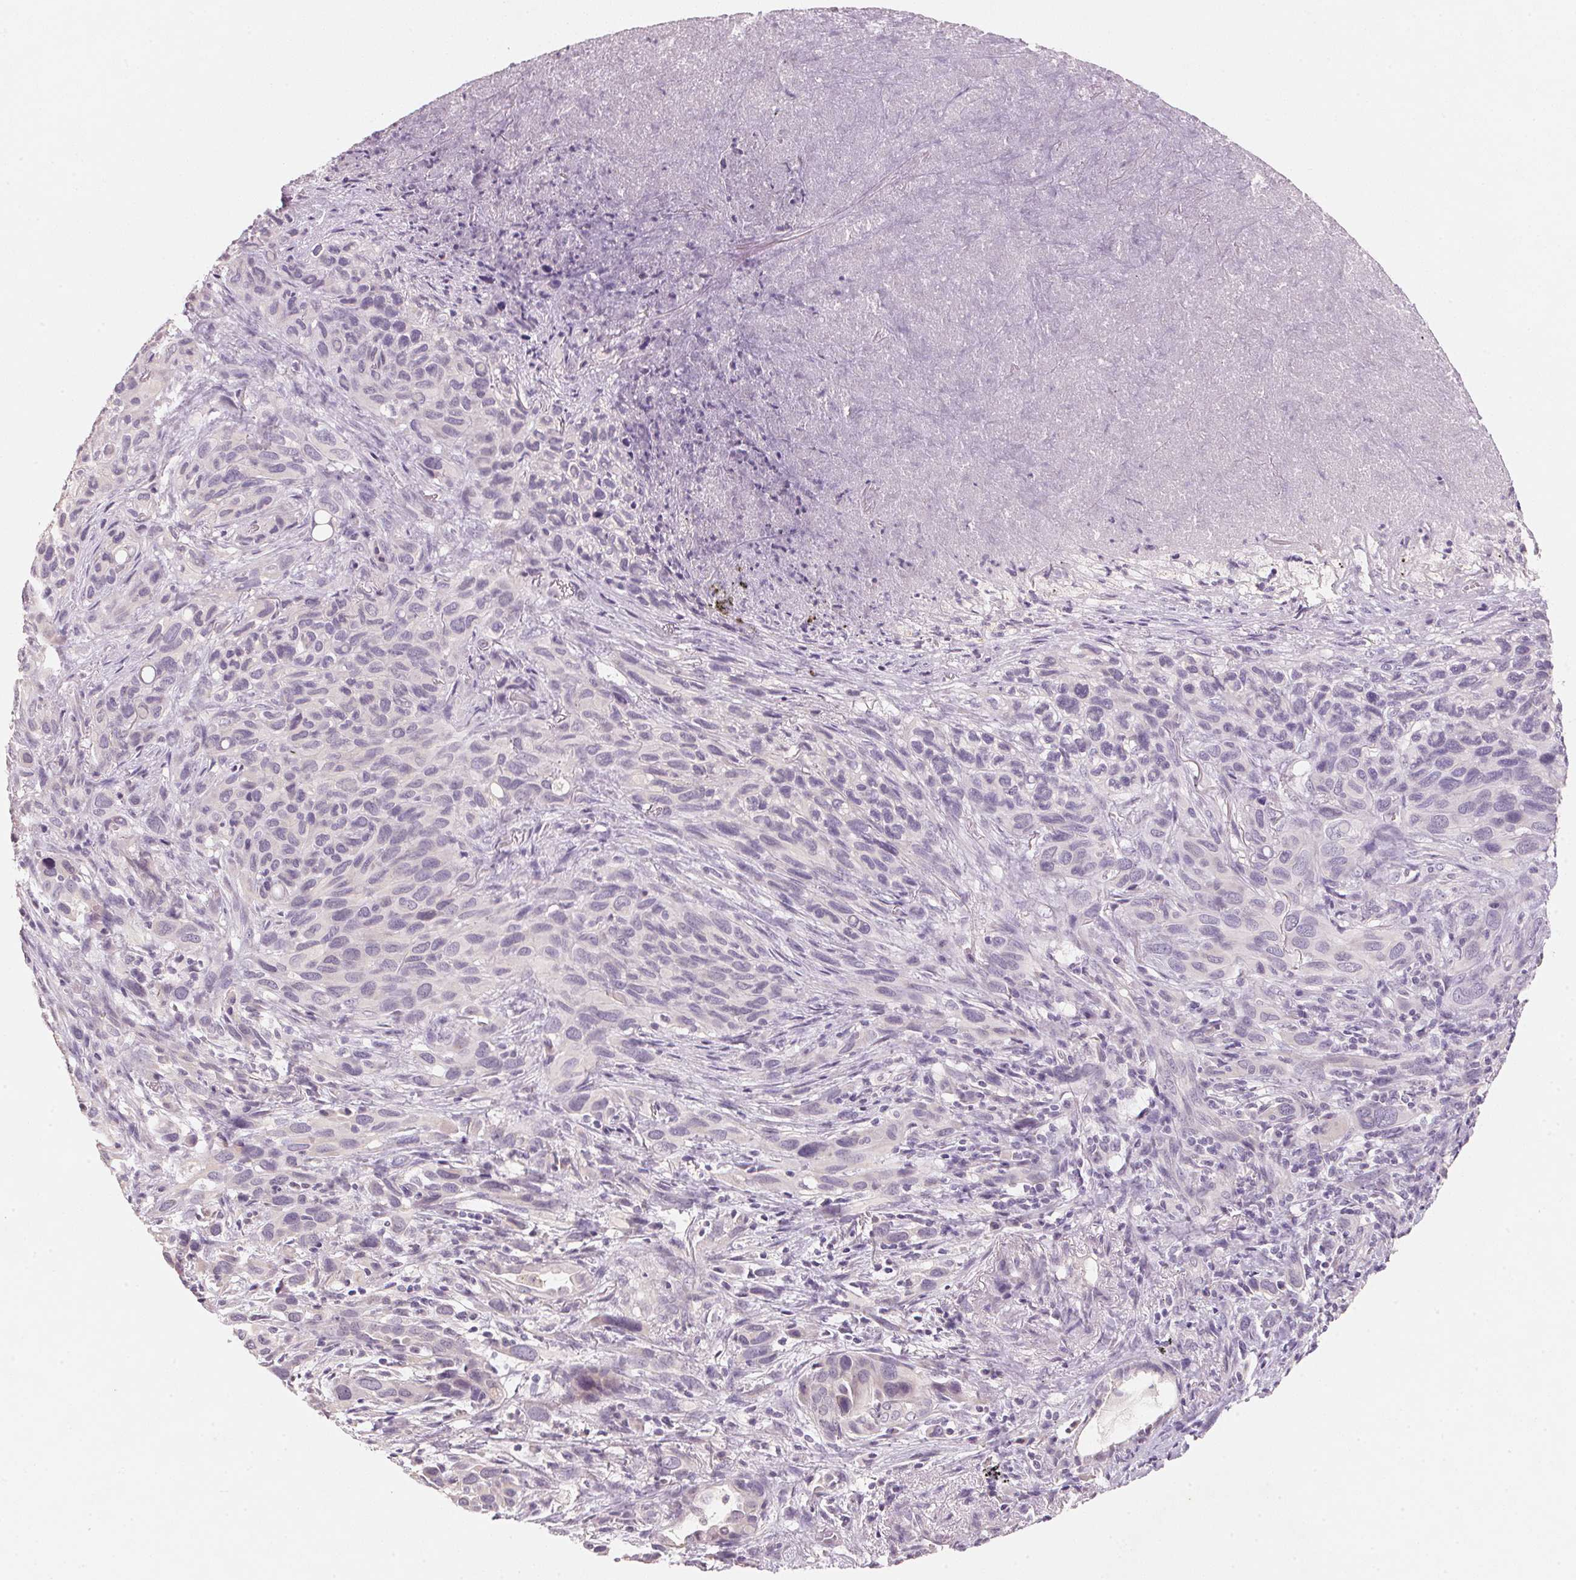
{"staining": {"intensity": "negative", "quantity": "none", "location": "none"}, "tissue": "melanoma", "cell_type": "Tumor cells", "image_type": "cancer", "snomed": [{"axis": "morphology", "description": "Malignant melanoma, Metastatic site"}, {"axis": "topography", "description": "Lung"}], "caption": "Immunohistochemistry (IHC) image of malignant melanoma (metastatic site) stained for a protein (brown), which reveals no expression in tumor cells. (DAB immunohistochemistry (IHC) with hematoxylin counter stain).", "gene": "CXCL5", "patient": {"sex": "male", "age": 48}}